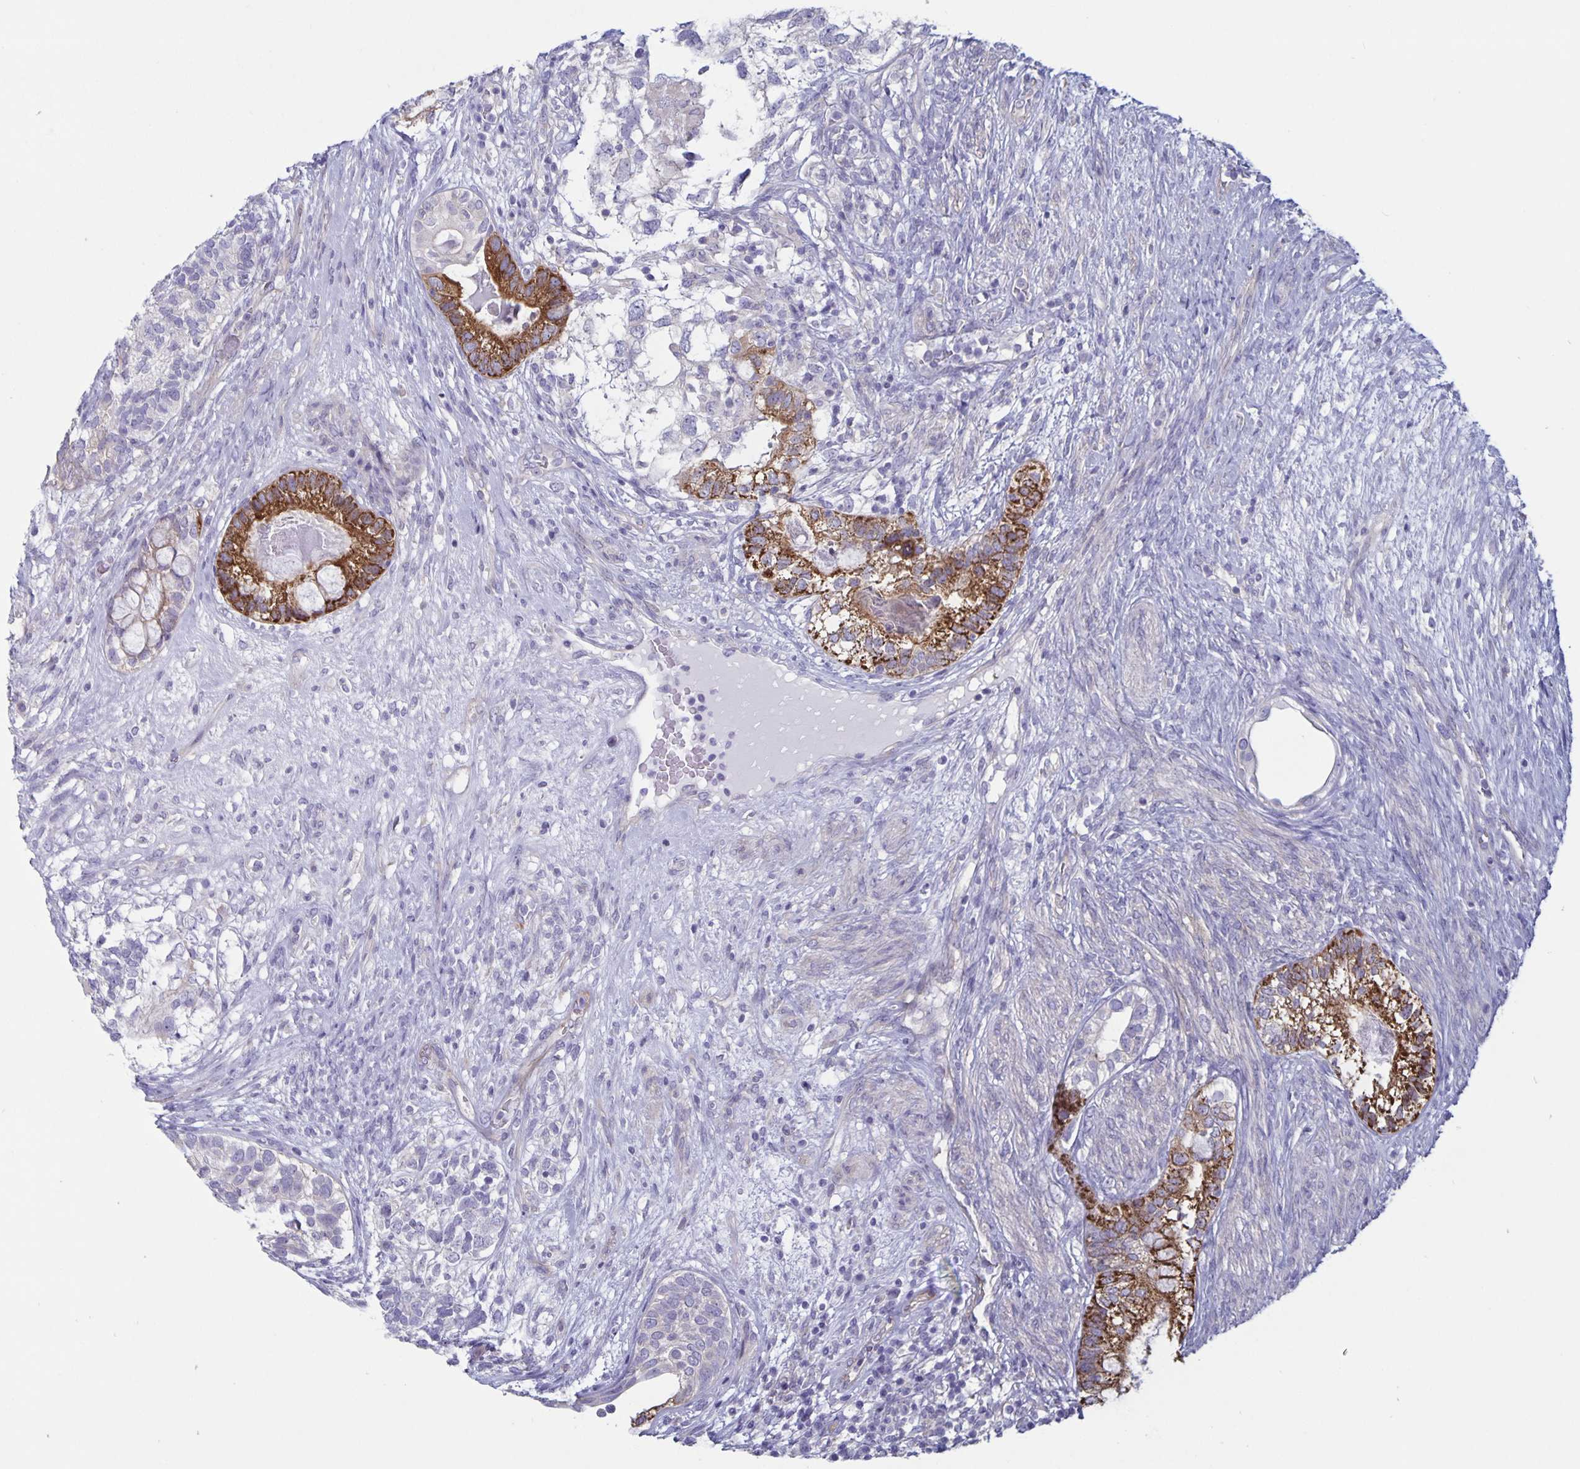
{"staining": {"intensity": "strong", "quantity": ">75%", "location": "cytoplasmic/membranous"}, "tissue": "testis cancer", "cell_type": "Tumor cells", "image_type": "cancer", "snomed": [{"axis": "morphology", "description": "Seminoma, NOS"}, {"axis": "morphology", "description": "Carcinoma, Embryonal, NOS"}, {"axis": "topography", "description": "Testis"}], "caption": "A brown stain shows strong cytoplasmic/membranous expression of a protein in human testis embryonal carcinoma tumor cells. The staining is performed using DAB (3,3'-diaminobenzidine) brown chromogen to label protein expression. The nuclei are counter-stained blue using hematoxylin.", "gene": "PLCB3", "patient": {"sex": "male", "age": 41}}